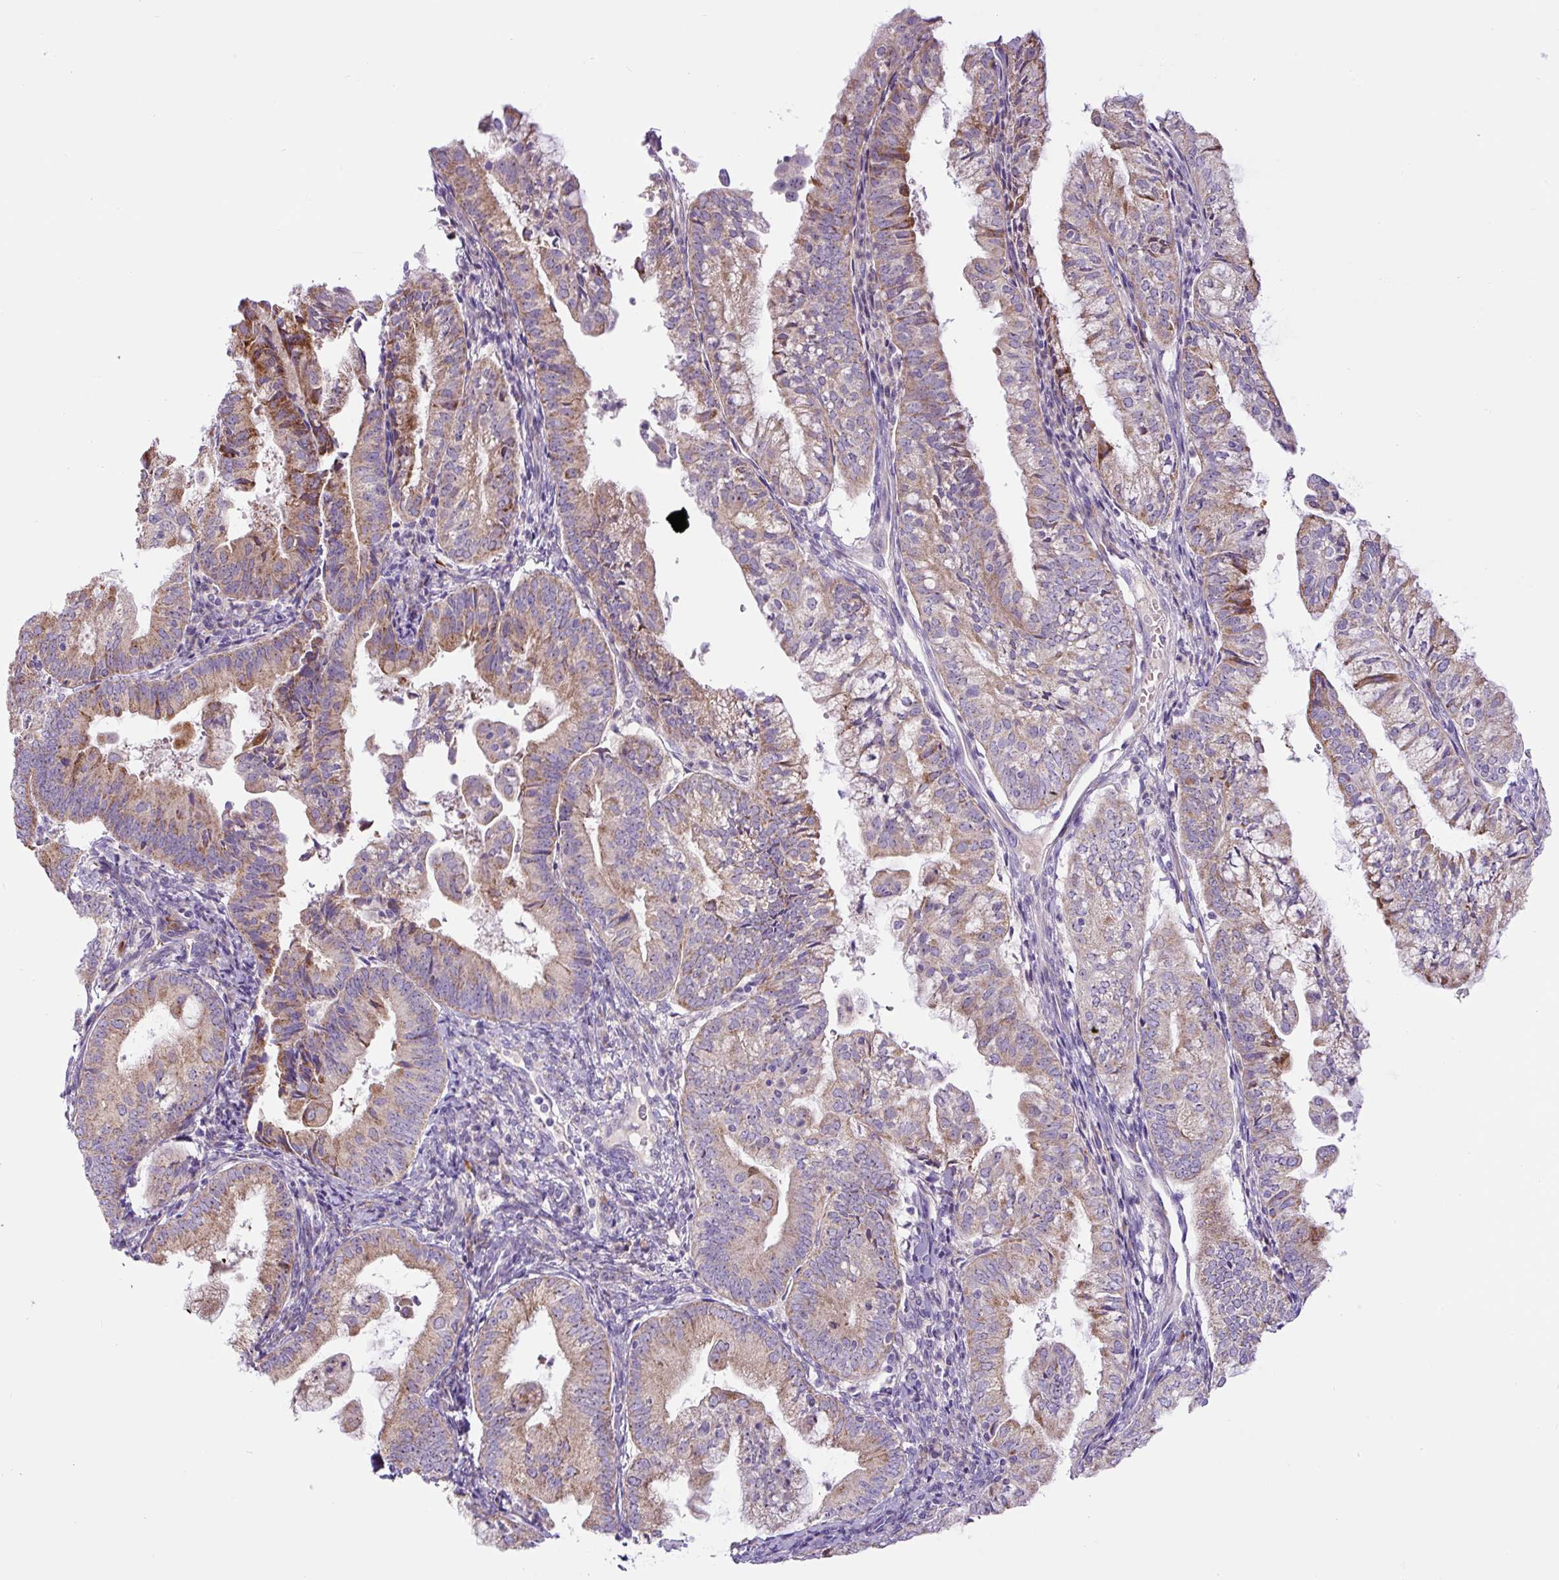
{"staining": {"intensity": "moderate", "quantity": "<25%", "location": "cytoplasmic/membranous"}, "tissue": "endometrial cancer", "cell_type": "Tumor cells", "image_type": "cancer", "snomed": [{"axis": "morphology", "description": "Adenocarcinoma, NOS"}, {"axis": "topography", "description": "Endometrium"}], "caption": "There is low levels of moderate cytoplasmic/membranous staining in tumor cells of endometrial cancer (adenocarcinoma), as demonstrated by immunohistochemical staining (brown color).", "gene": "ZNF596", "patient": {"sex": "female", "age": 55}}